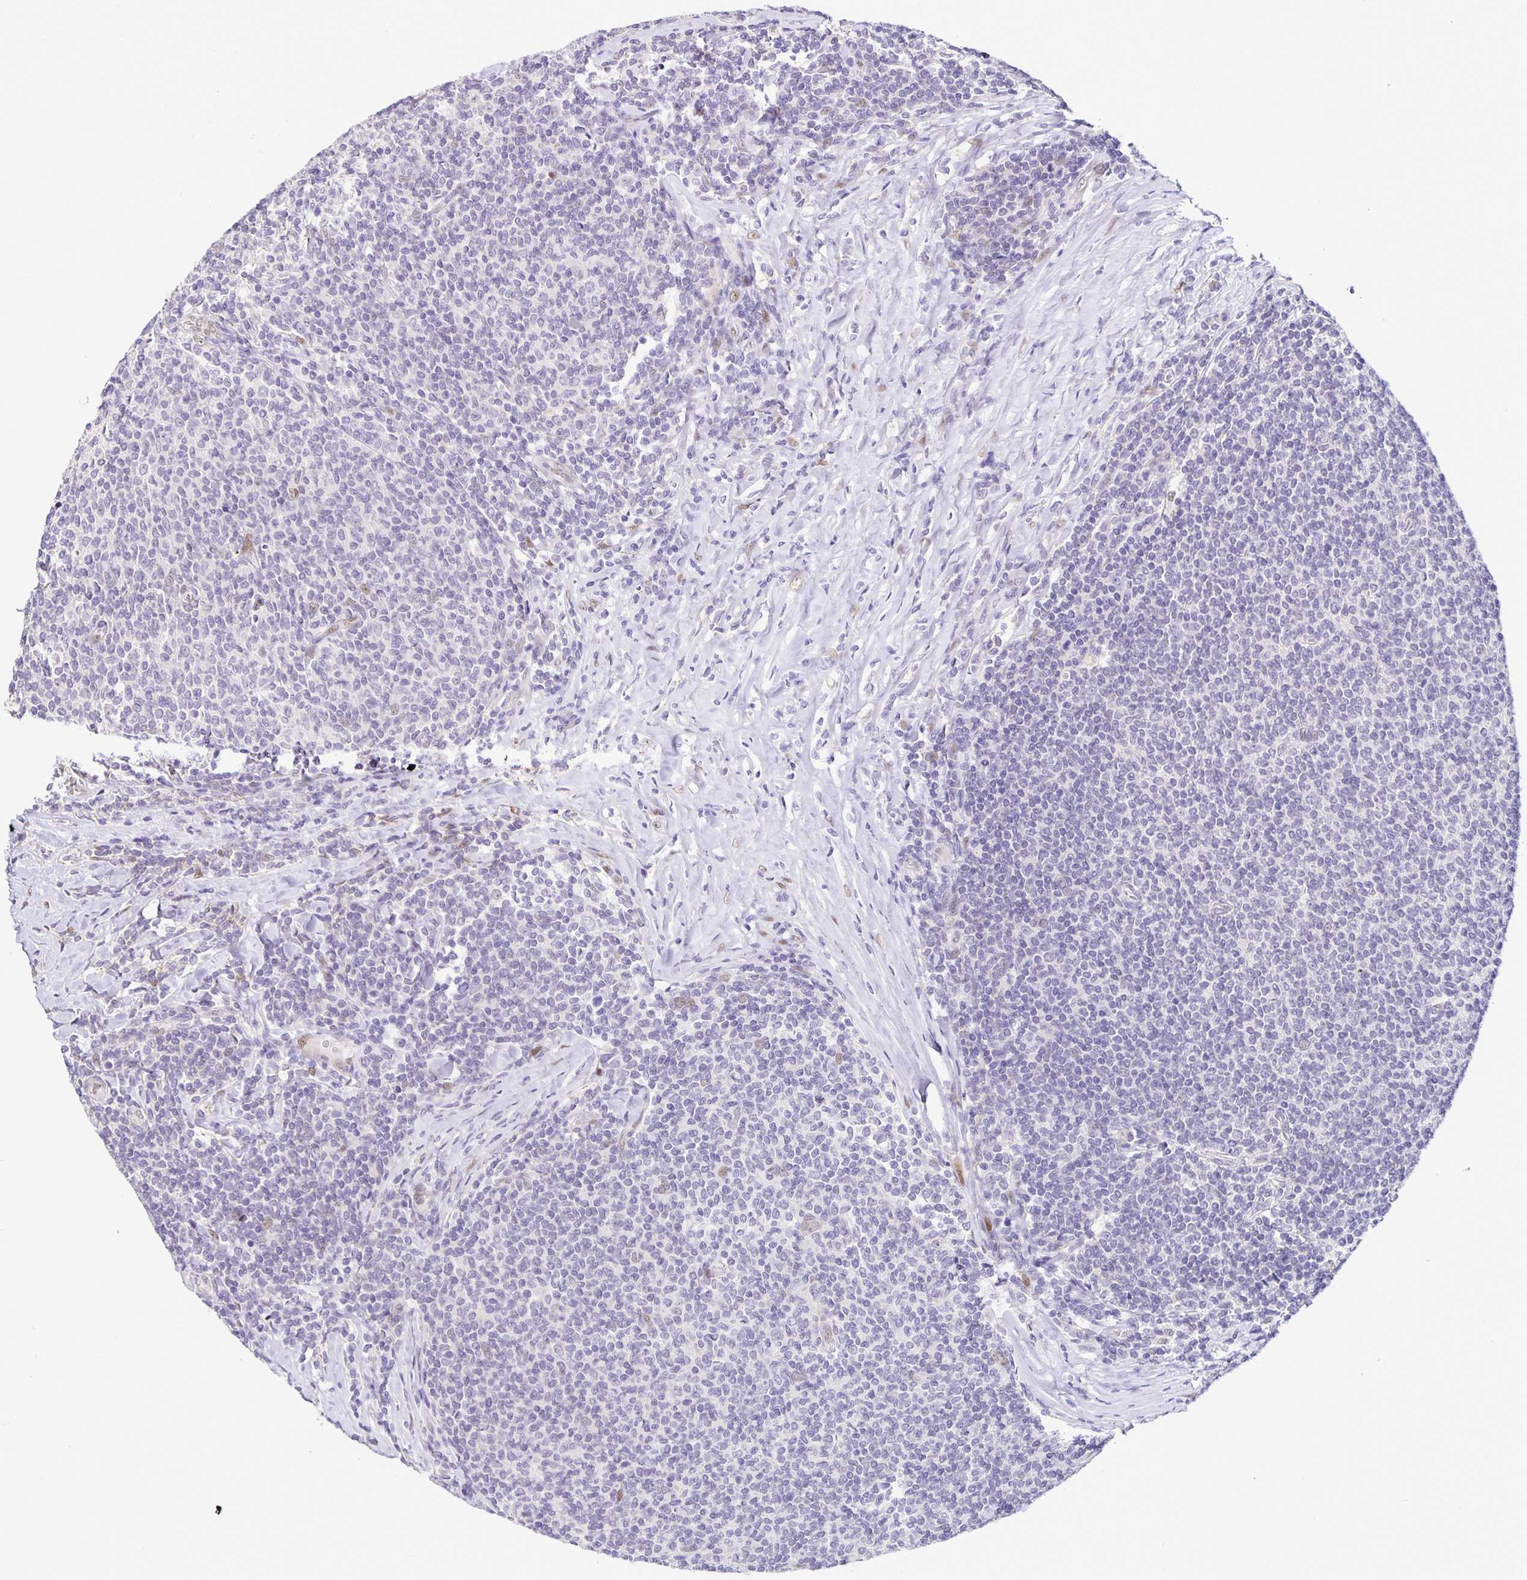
{"staining": {"intensity": "negative", "quantity": "none", "location": "none"}, "tissue": "lymphoma", "cell_type": "Tumor cells", "image_type": "cancer", "snomed": [{"axis": "morphology", "description": "Malignant lymphoma, non-Hodgkin's type, Low grade"}, {"axis": "topography", "description": "Lymph node"}], "caption": "Tumor cells show no significant protein expression in lymphoma.", "gene": "FOSL2", "patient": {"sex": "male", "age": 52}}